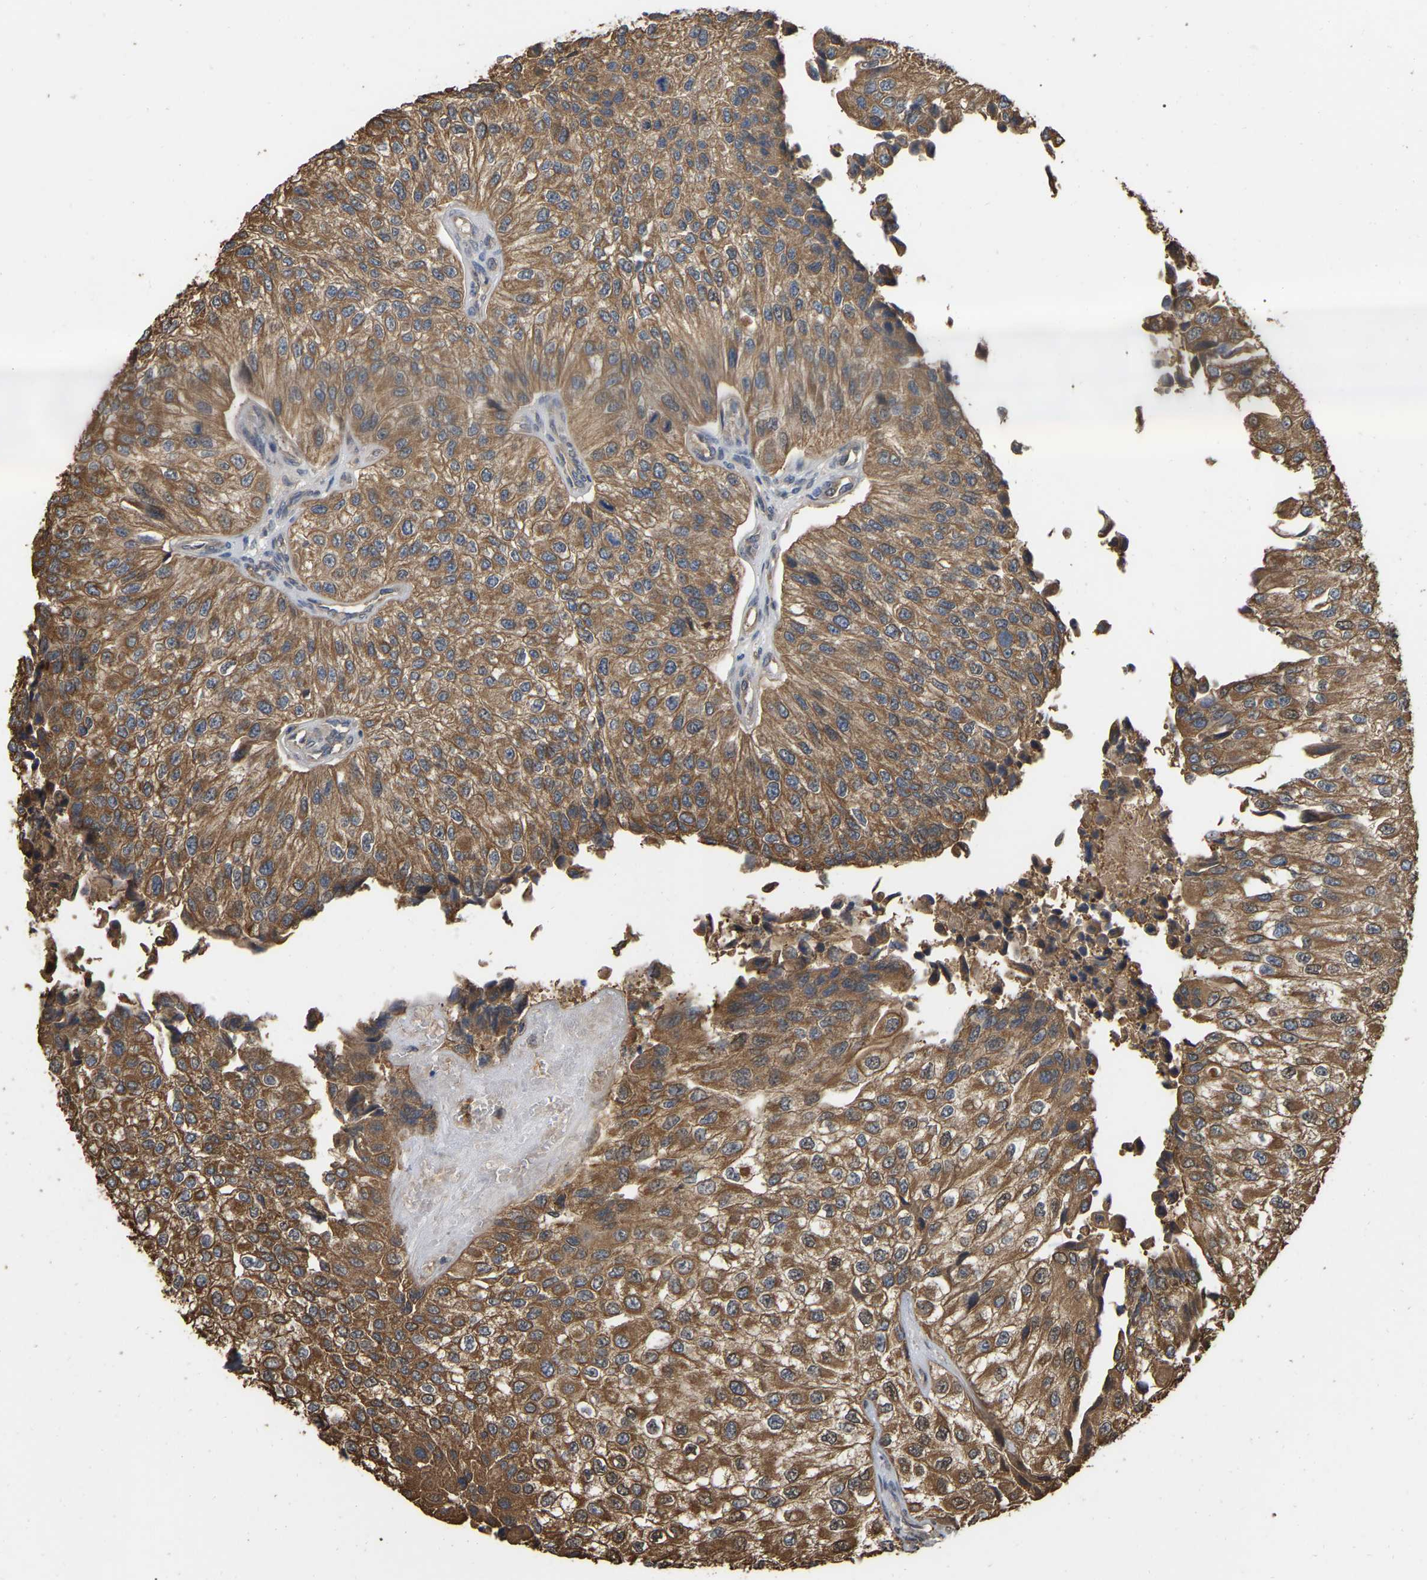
{"staining": {"intensity": "moderate", "quantity": ">75%", "location": "cytoplasmic/membranous"}, "tissue": "urothelial cancer", "cell_type": "Tumor cells", "image_type": "cancer", "snomed": [{"axis": "morphology", "description": "Urothelial carcinoma, High grade"}, {"axis": "topography", "description": "Kidney"}, {"axis": "topography", "description": "Urinary bladder"}], "caption": "IHC of human urothelial cancer demonstrates medium levels of moderate cytoplasmic/membranous positivity in about >75% of tumor cells.", "gene": "FAM219A", "patient": {"sex": "male", "age": 77}}